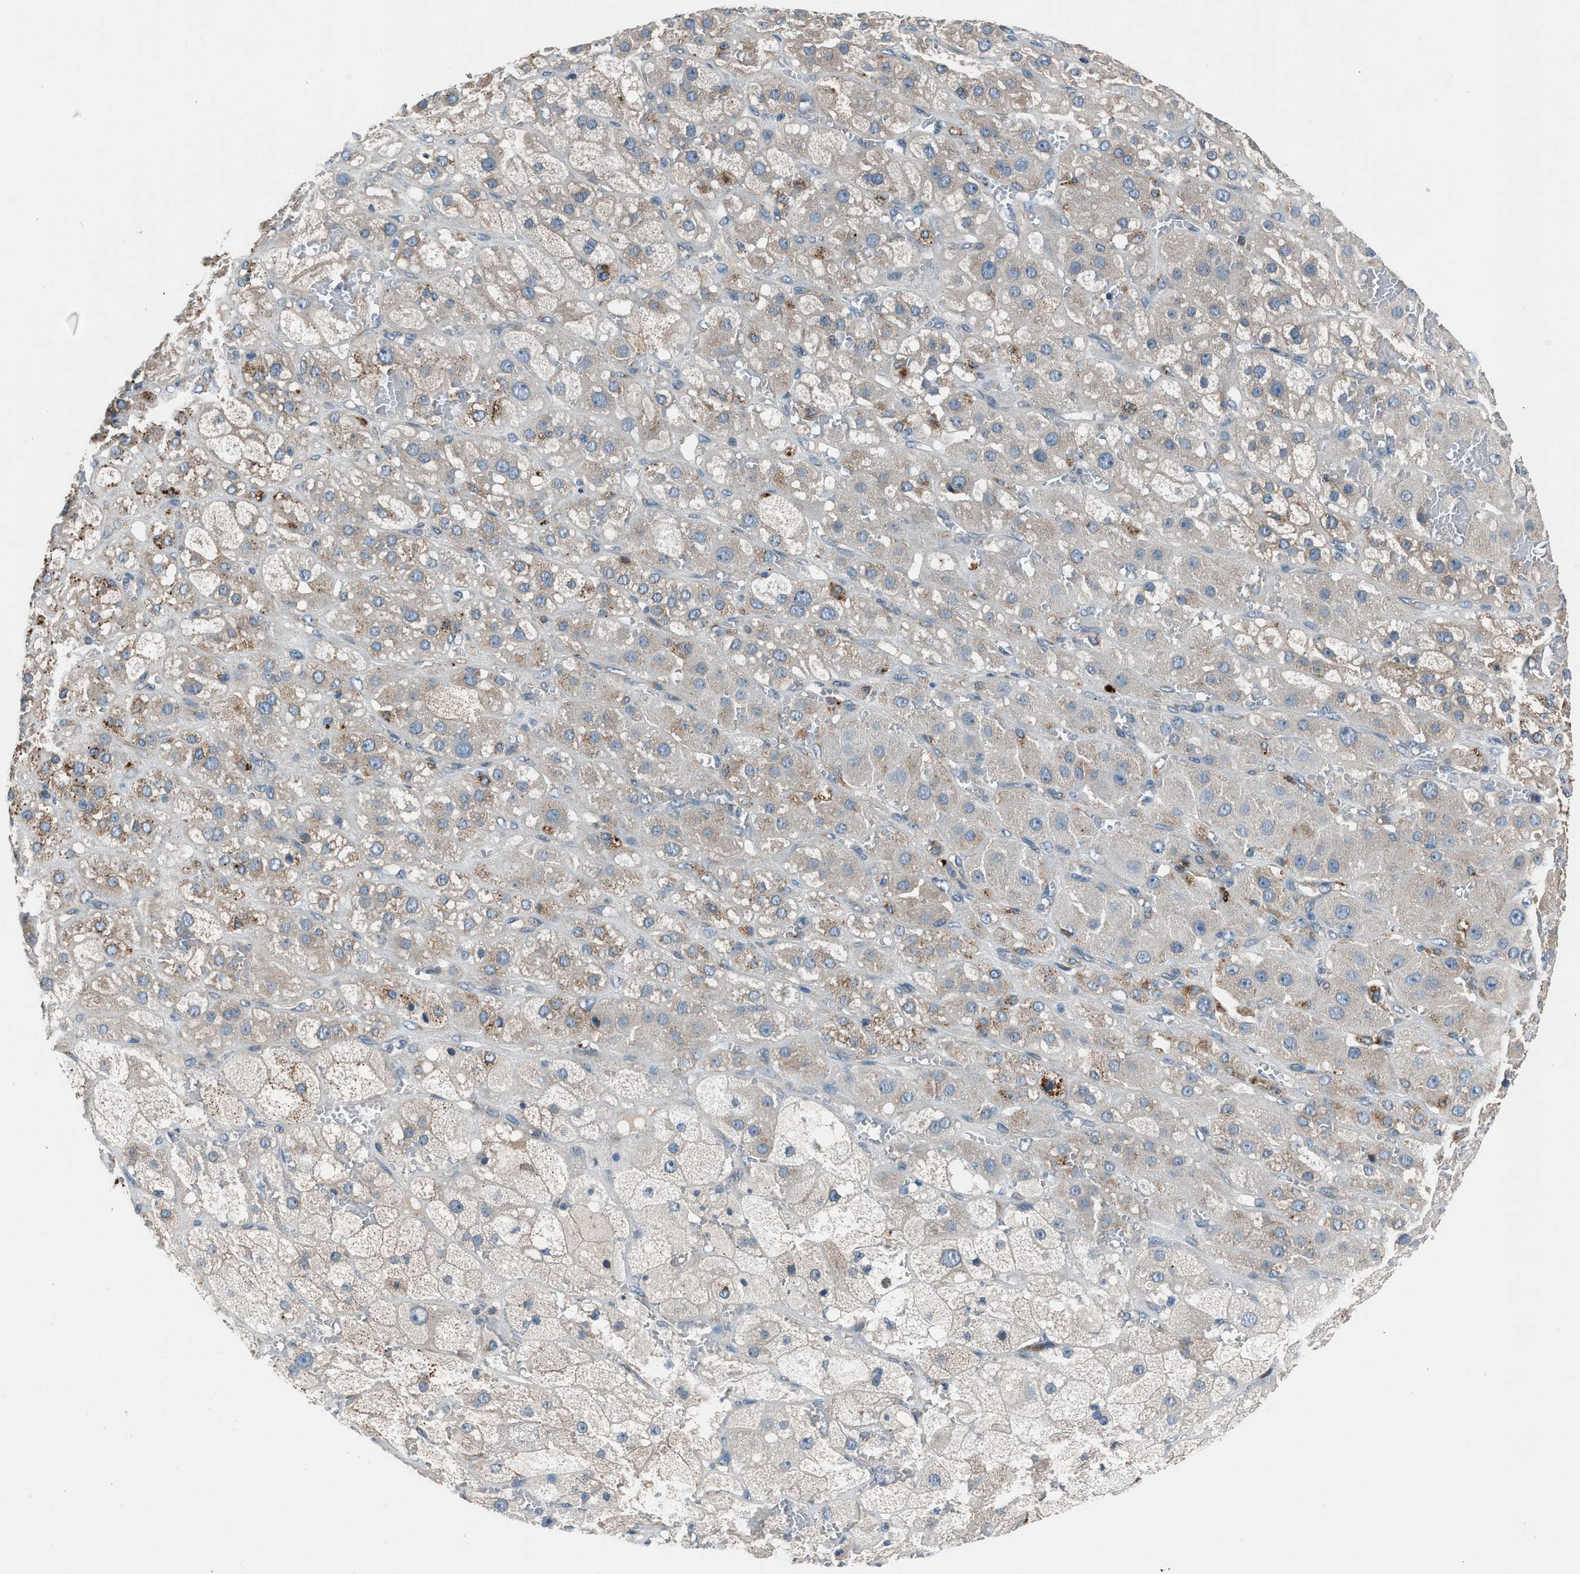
{"staining": {"intensity": "strong", "quantity": "<25%", "location": "cytoplasmic/membranous"}, "tissue": "adrenal gland", "cell_type": "Glandular cells", "image_type": "normal", "snomed": [{"axis": "morphology", "description": "Normal tissue, NOS"}, {"axis": "topography", "description": "Adrenal gland"}], "caption": "Adrenal gland stained with DAB (3,3'-diaminobenzidine) immunohistochemistry displays medium levels of strong cytoplasmic/membranous expression in about <25% of glandular cells.", "gene": "LMBR1", "patient": {"sex": "female", "age": 47}}